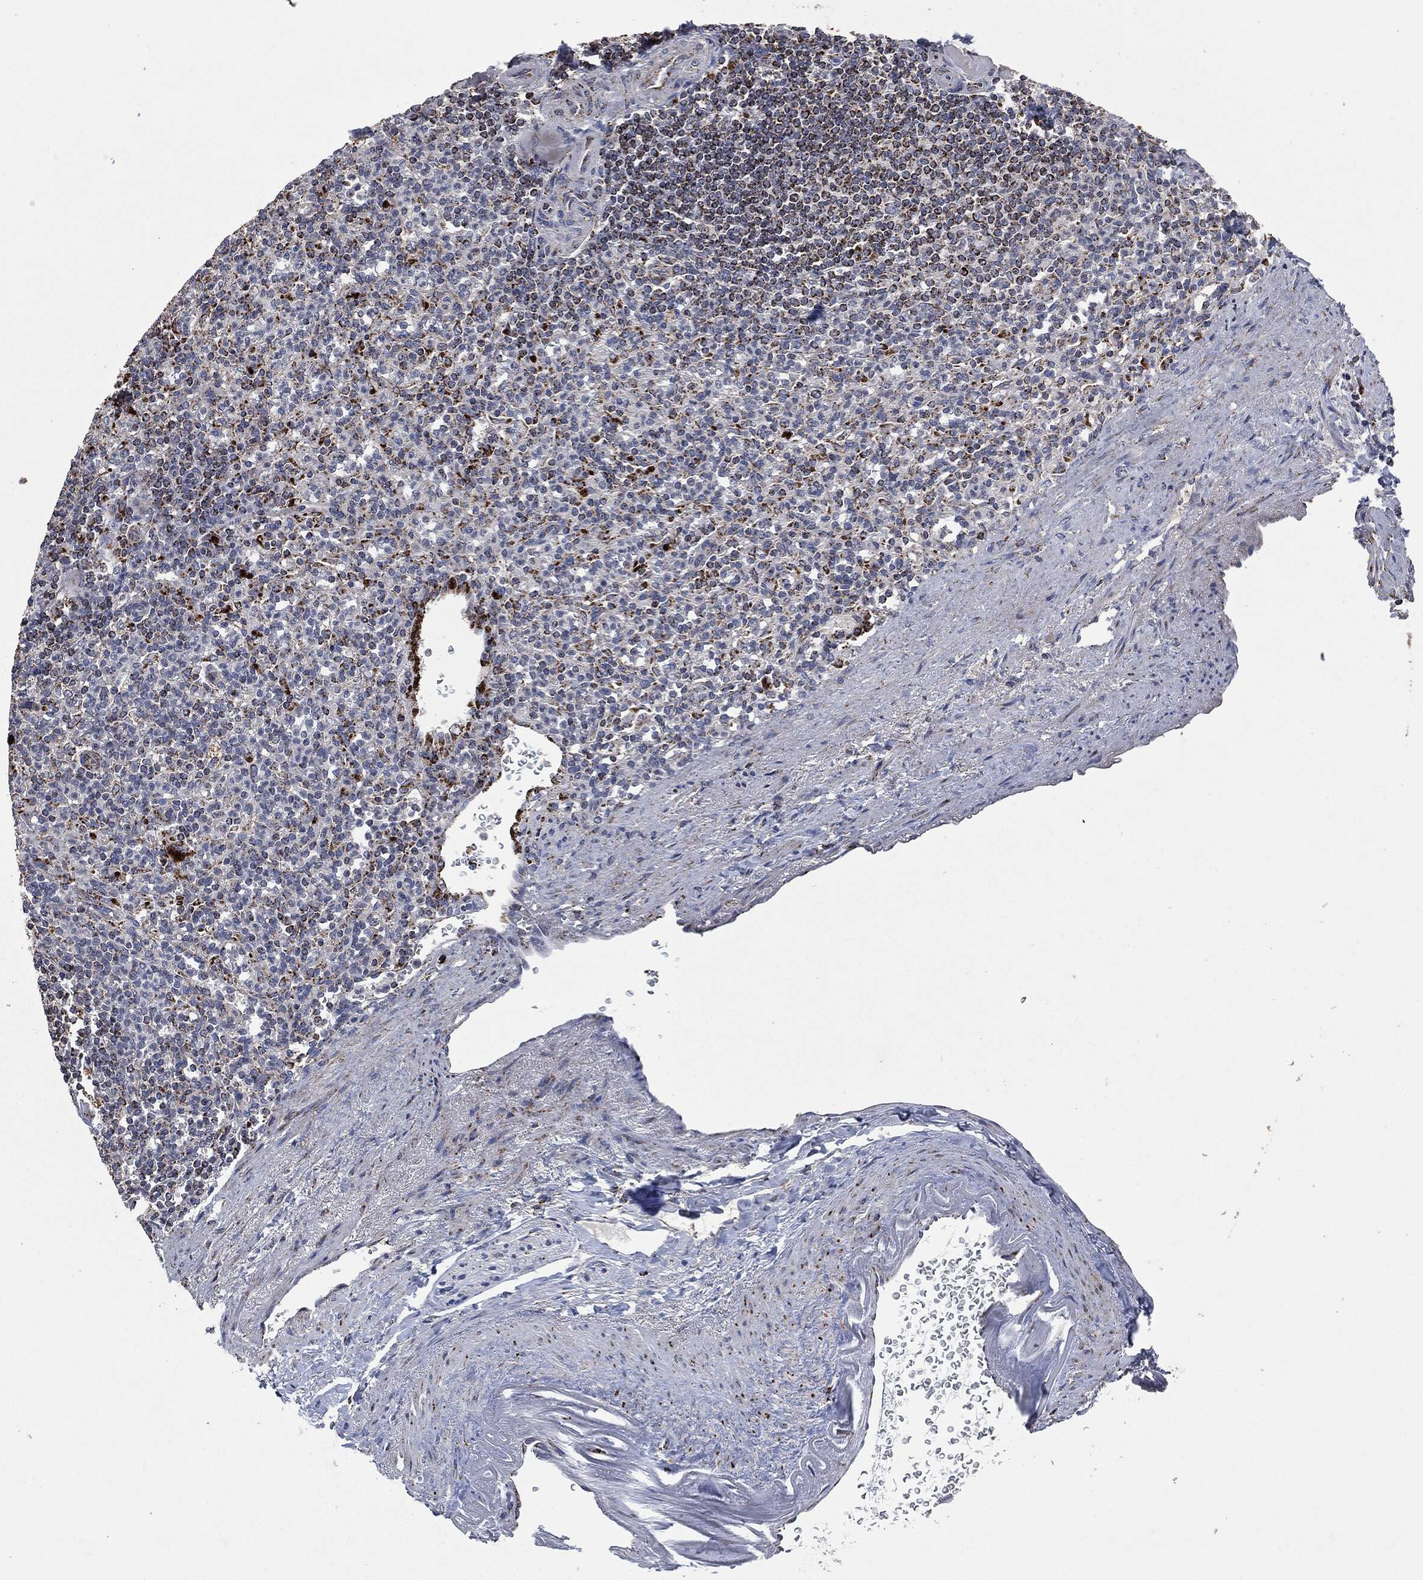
{"staining": {"intensity": "strong", "quantity": "<25%", "location": "cytoplasmic/membranous"}, "tissue": "spleen", "cell_type": "Cells in red pulp", "image_type": "normal", "snomed": [{"axis": "morphology", "description": "Normal tissue, NOS"}, {"axis": "topography", "description": "Spleen"}], "caption": "Spleen stained for a protein exhibits strong cytoplasmic/membranous positivity in cells in red pulp. (Brightfield microscopy of DAB IHC at high magnification).", "gene": "RYK", "patient": {"sex": "female", "age": 74}}